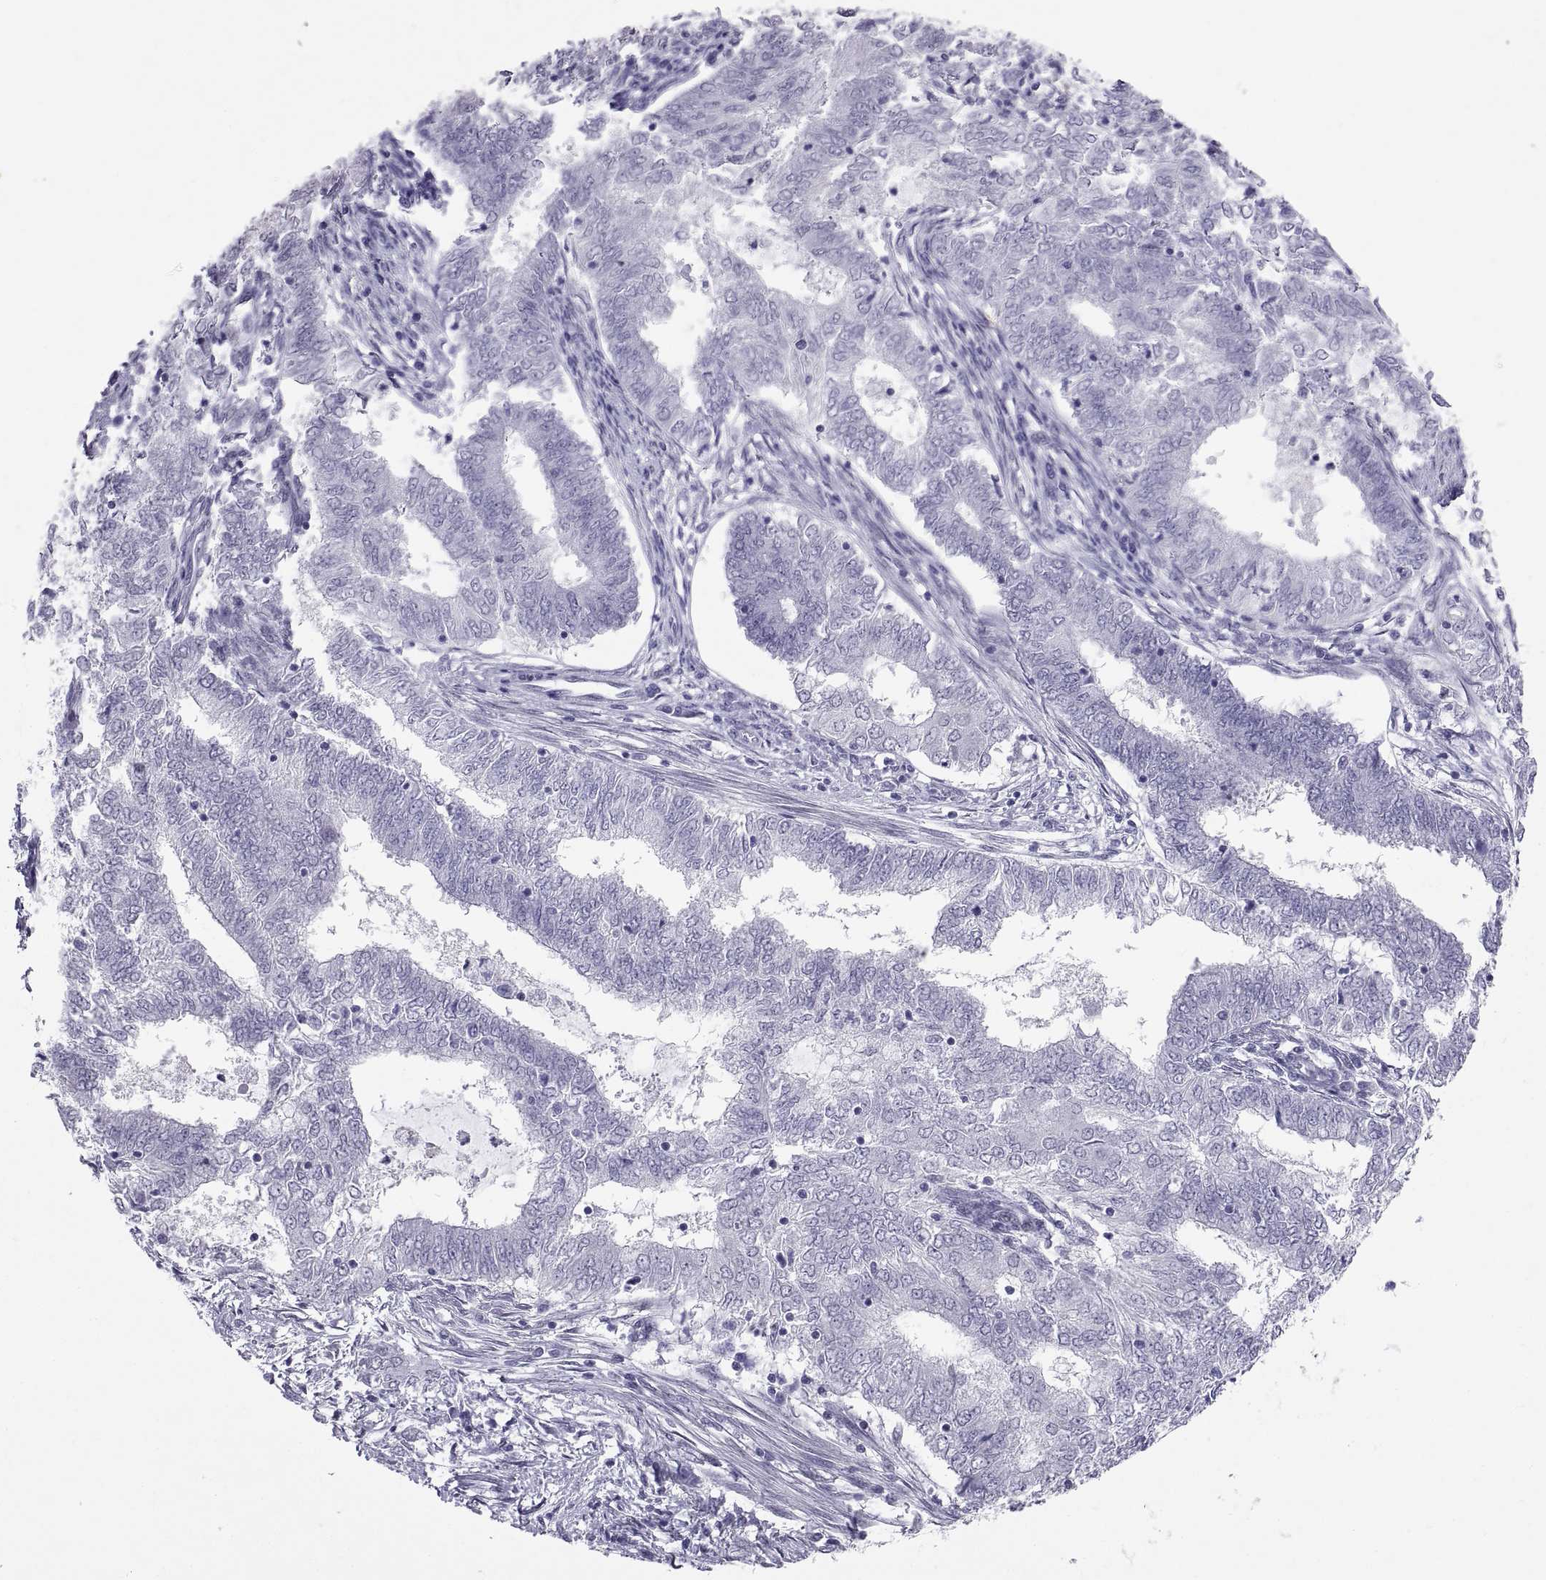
{"staining": {"intensity": "negative", "quantity": "none", "location": "none"}, "tissue": "endometrial cancer", "cell_type": "Tumor cells", "image_type": "cancer", "snomed": [{"axis": "morphology", "description": "Adenocarcinoma, NOS"}, {"axis": "topography", "description": "Endometrium"}], "caption": "A micrograph of human endometrial adenocarcinoma is negative for staining in tumor cells.", "gene": "KRT77", "patient": {"sex": "female", "age": 62}}